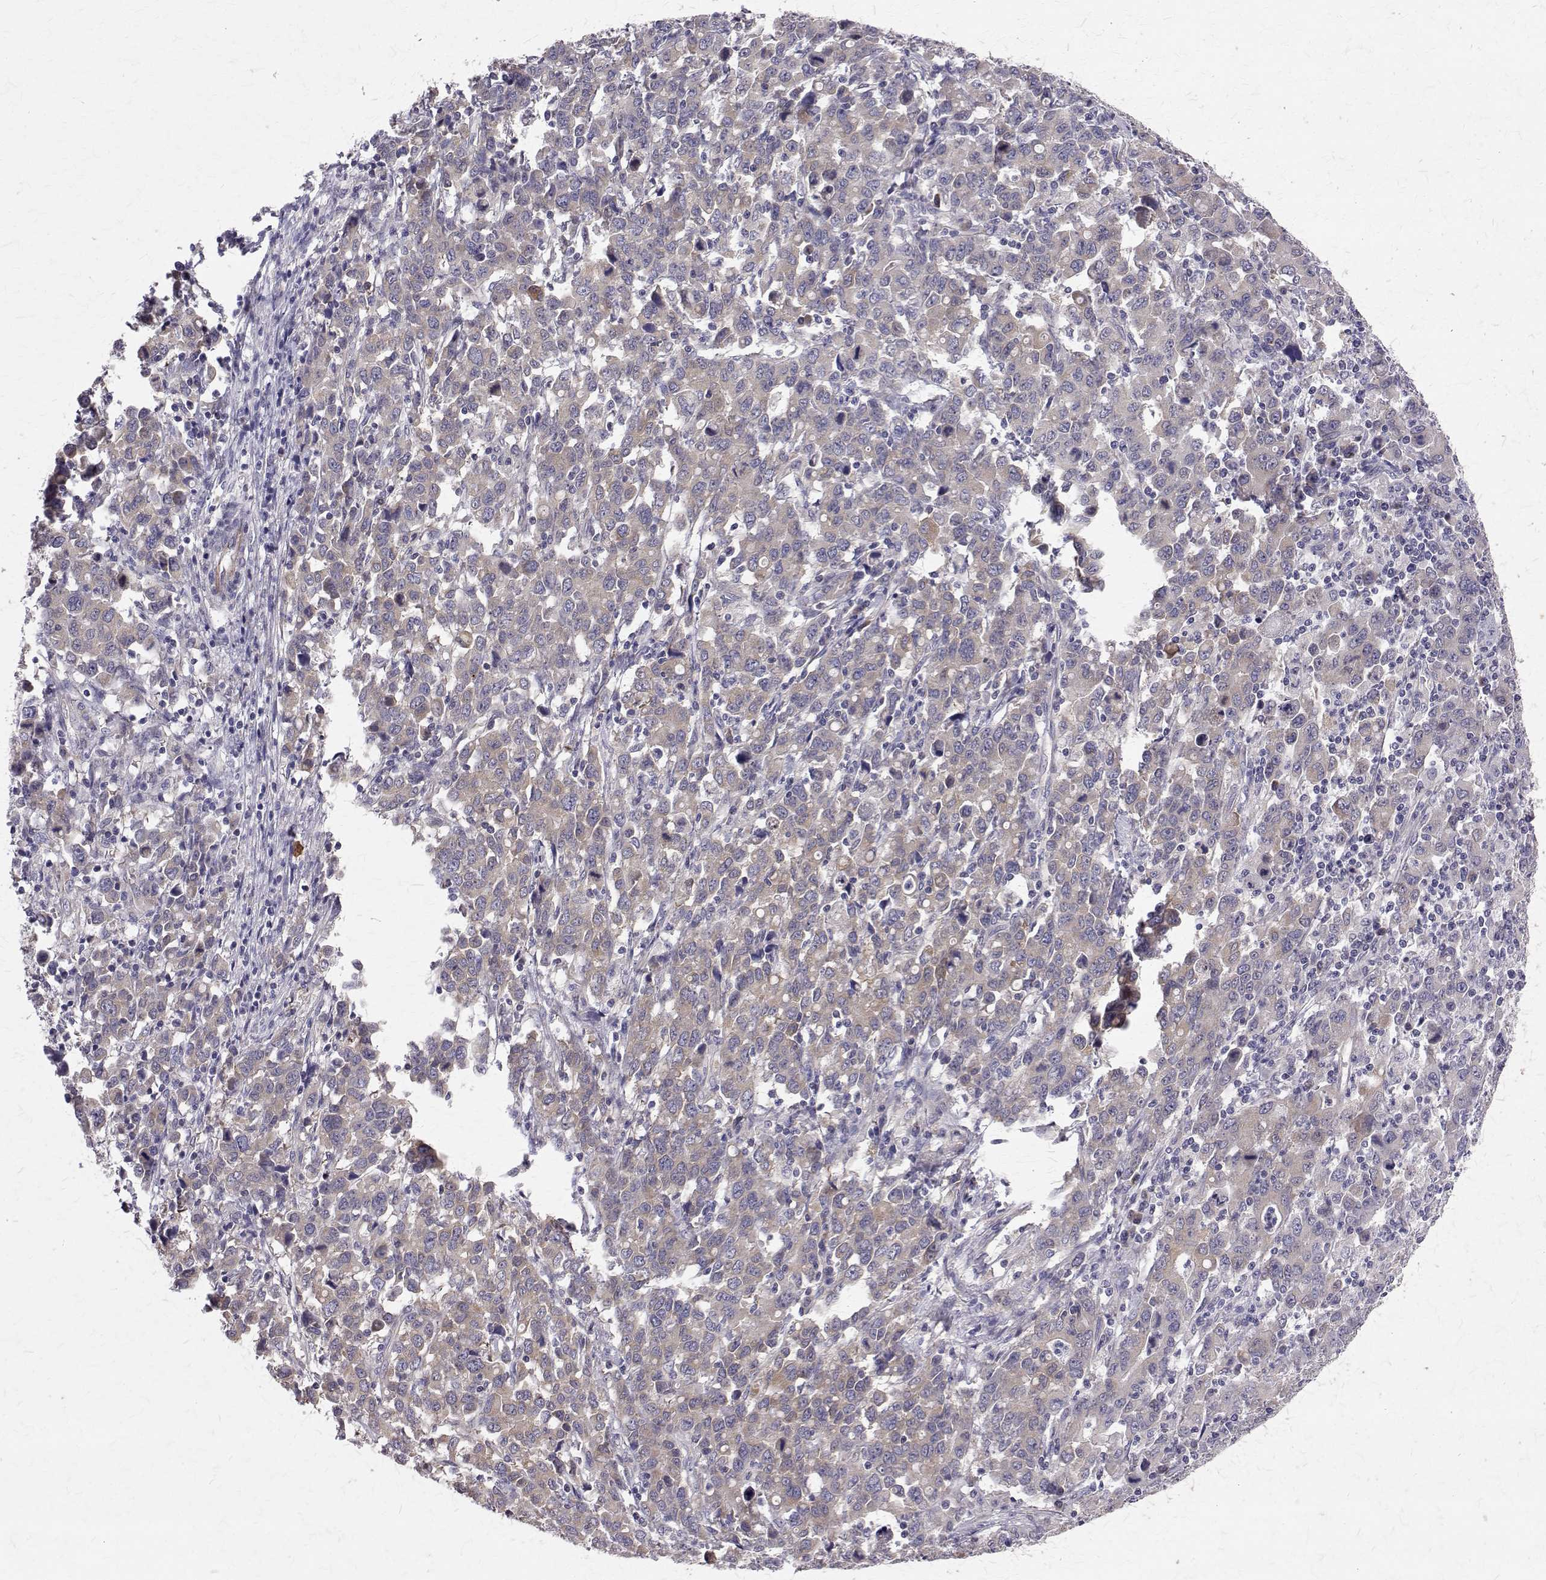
{"staining": {"intensity": "weak", "quantity": "25%-75%", "location": "cytoplasmic/membranous"}, "tissue": "stomach cancer", "cell_type": "Tumor cells", "image_type": "cancer", "snomed": [{"axis": "morphology", "description": "Adenocarcinoma, NOS"}, {"axis": "topography", "description": "Stomach, upper"}], "caption": "A brown stain highlights weak cytoplasmic/membranous expression of a protein in human stomach cancer (adenocarcinoma) tumor cells.", "gene": "ARFGAP1", "patient": {"sex": "male", "age": 69}}